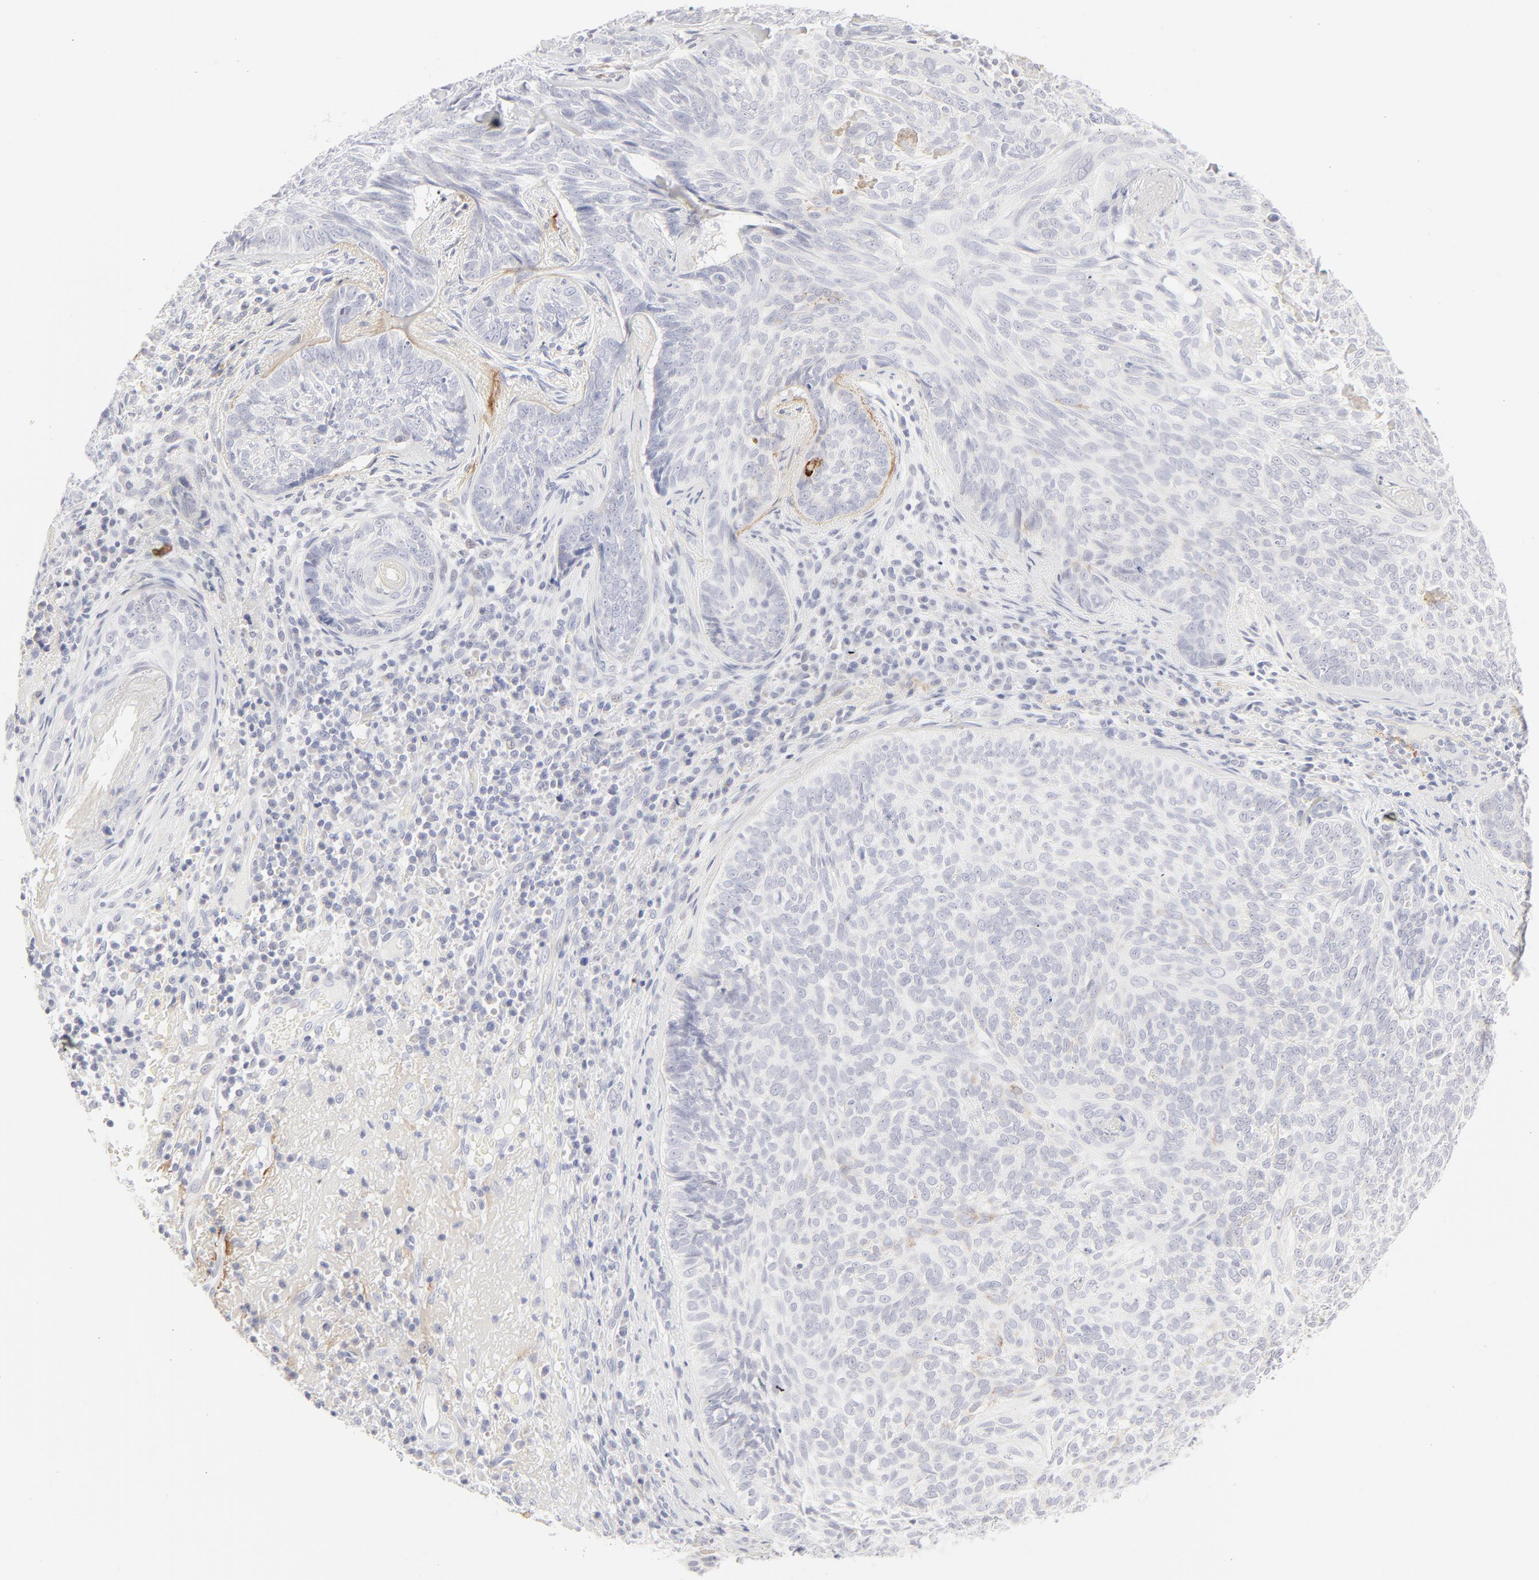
{"staining": {"intensity": "negative", "quantity": "none", "location": "none"}, "tissue": "skin cancer", "cell_type": "Tumor cells", "image_type": "cancer", "snomed": [{"axis": "morphology", "description": "Basal cell carcinoma"}, {"axis": "topography", "description": "Skin"}], "caption": "DAB immunohistochemical staining of basal cell carcinoma (skin) shows no significant positivity in tumor cells.", "gene": "NPNT", "patient": {"sex": "male", "age": 72}}